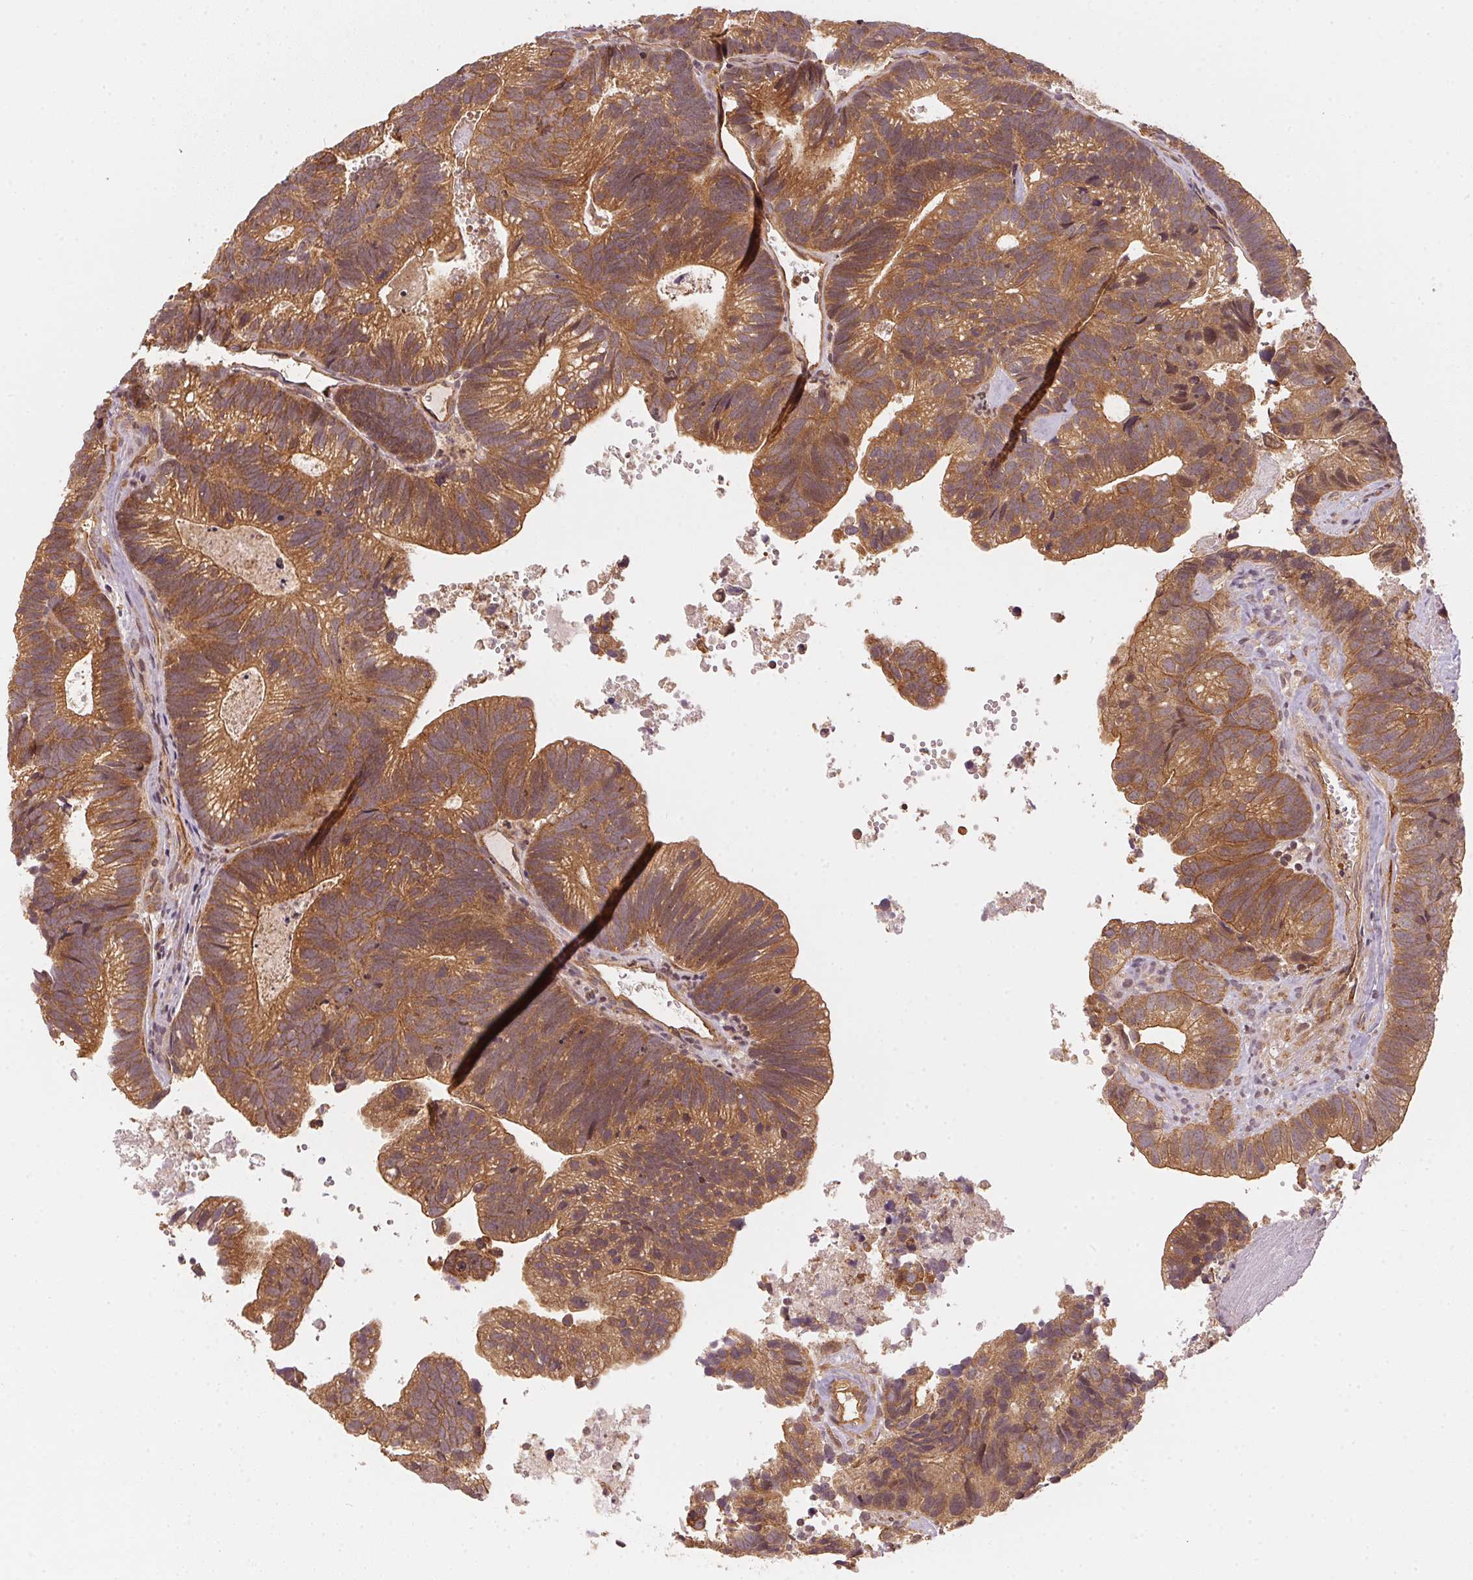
{"staining": {"intensity": "strong", "quantity": ">75%", "location": "cytoplasmic/membranous"}, "tissue": "head and neck cancer", "cell_type": "Tumor cells", "image_type": "cancer", "snomed": [{"axis": "morphology", "description": "Adenocarcinoma, NOS"}, {"axis": "topography", "description": "Head-Neck"}], "caption": "Head and neck cancer (adenocarcinoma) stained with DAB (3,3'-diaminobenzidine) IHC exhibits high levels of strong cytoplasmic/membranous positivity in about >75% of tumor cells. Ihc stains the protein of interest in brown and the nuclei are stained blue.", "gene": "STRN4", "patient": {"sex": "male", "age": 62}}